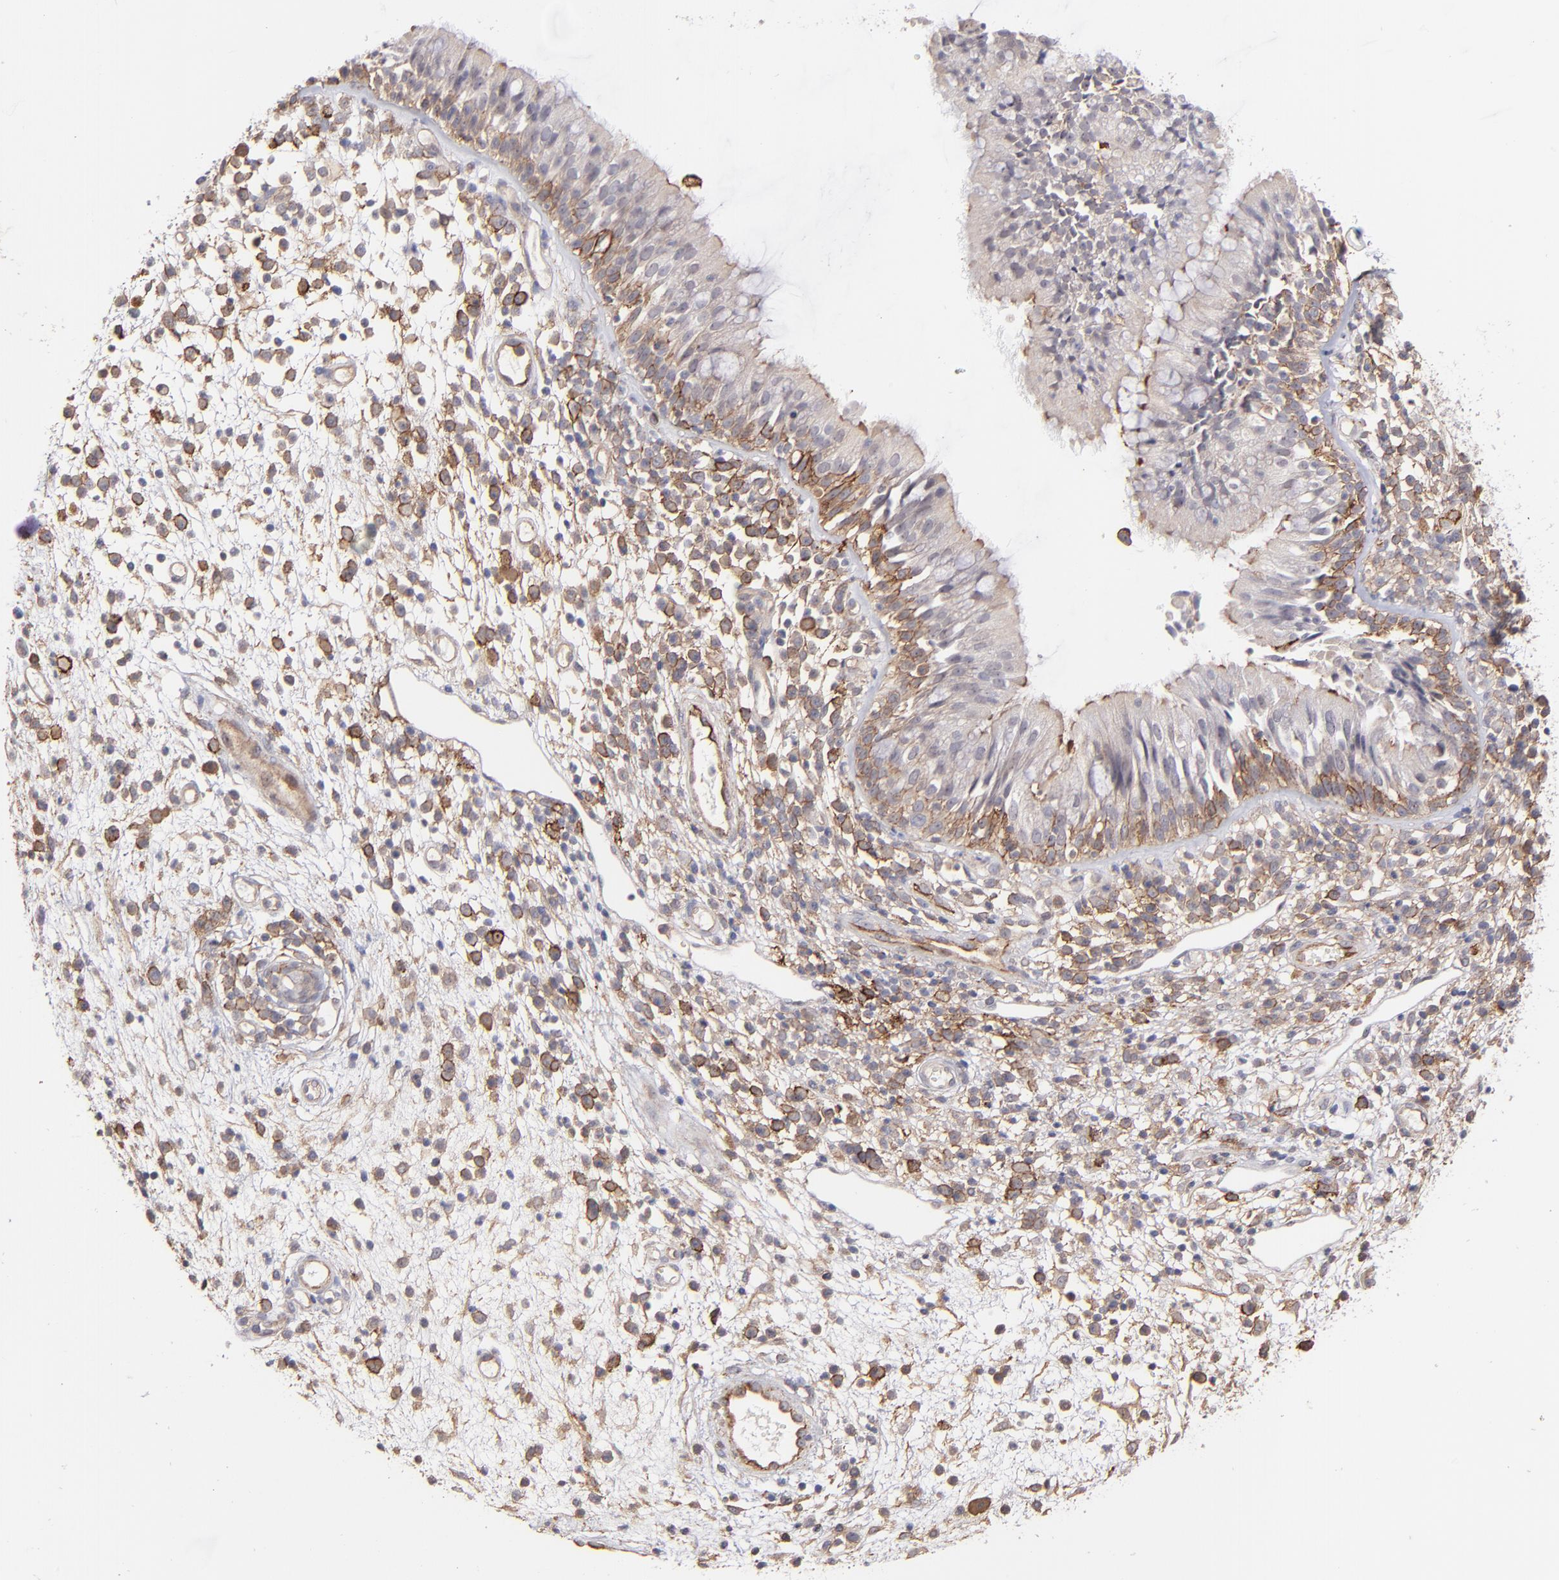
{"staining": {"intensity": "negative", "quantity": "none", "location": "none"}, "tissue": "nasopharynx", "cell_type": "Respiratory epithelial cells", "image_type": "normal", "snomed": [{"axis": "morphology", "description": "Normal tissue, NOS"}, {"axis": "morphology", "description": "Inflammation, NOS"}, {"axis": "morphology", "description": "Malignant melanoma, Metastatic site"}, {"axis": "topography", "description": "Nasopharynx"}], "caption": "Immunohistochemical staining of benign nasopharynx displays no significant positivity in respiratory epithelial cells.", "gene": "ICAM1", "patient": {"sex": "female", "age": 55}}